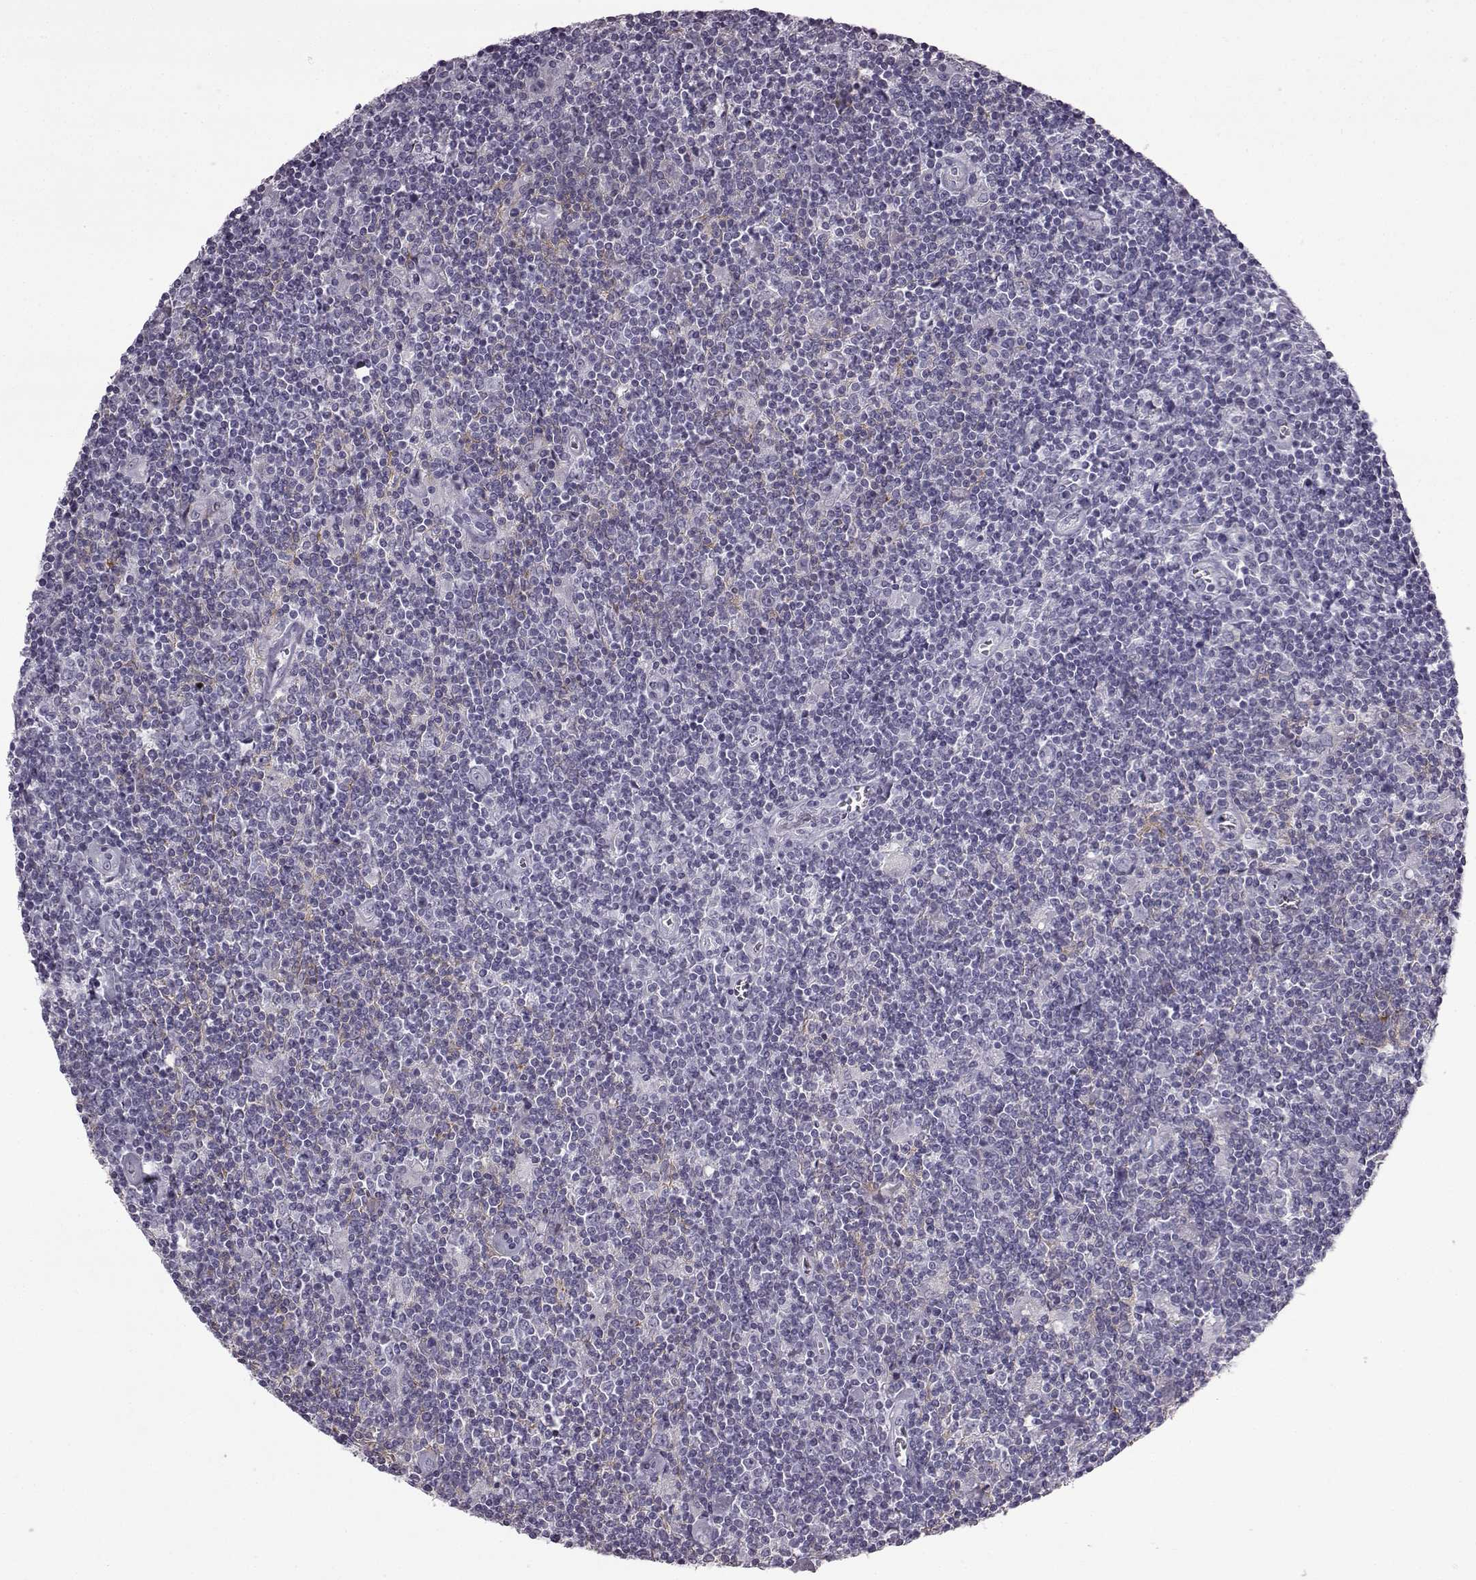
{"staining": {"intensity": "negative", "quantity": "none", "location": "none"}, "tissue": "lymphoma", "cell_type": "Tumor cells", "image_type": "cancer", "snomed": [{"axis": "morphology", "description": "Hodgkin's disease, NOS"}, {"axis": "topography", "description": "Lymph node"}], "caption": "The histopathology image shows no significant staining in tumor cells of lymphoma.", "gene": "SLC28A2", "patient": {"sex": "male", "age": 40}}